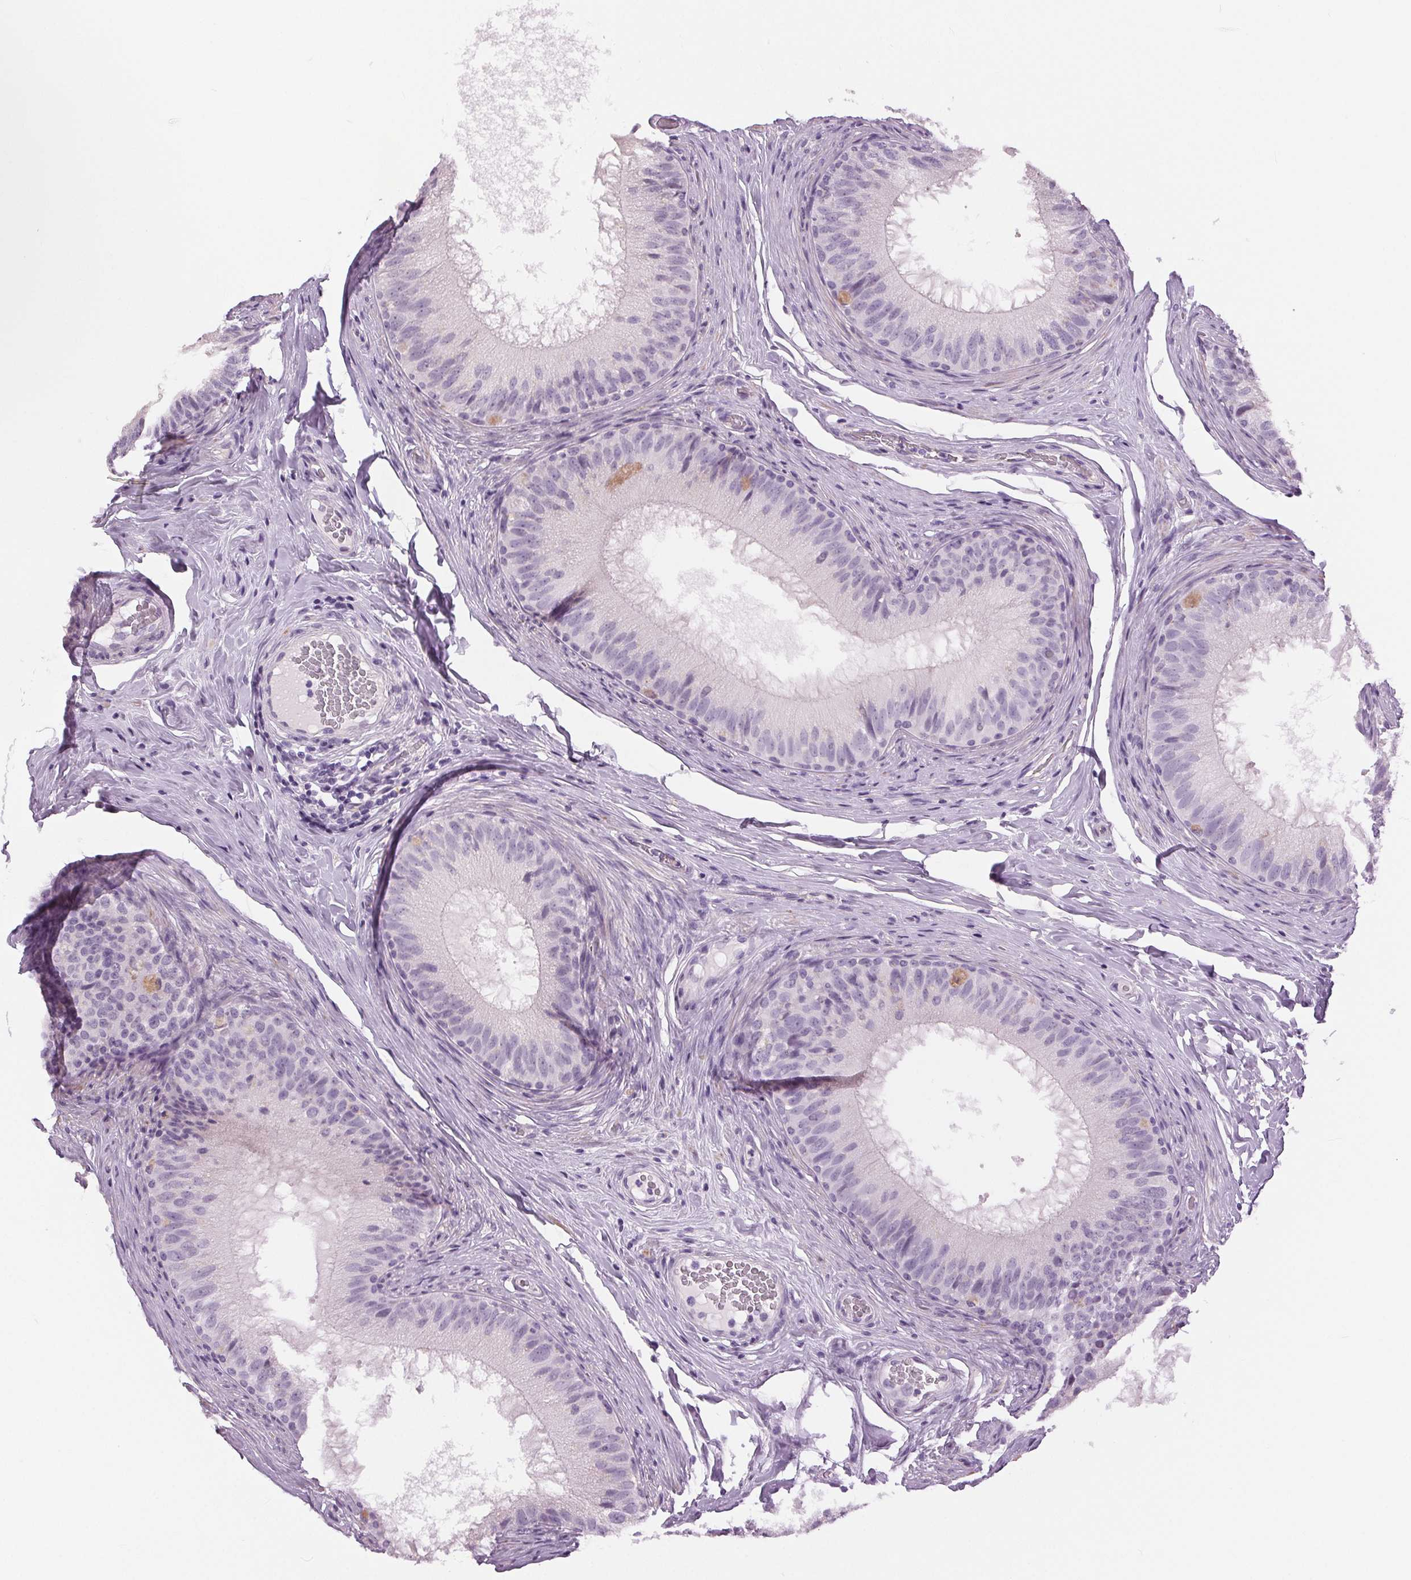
{"staining": {"intensity": "negative", "quantity": "none", "location": "none"}, "tissue": "epididymis", "cell_type": "Glandular cells", "image_type": "normal", "snomed": [{"axis": "morphology", "description": "Normal tissue, NOS"}, {"axis": "topography", "description": "Epididymis"}], "caption": "Photomicrograph shows no significant protein expression in glandular cells of unremarkable epididymis. Brightfield microscopy of immunohistochemistry stained with DAB (3,3'-diaminobenzidine) (brown) and hematoxylin (blue), captured at high magnification.", "gene": "MISP", "patient": {"sex": "male", "age": 34}}